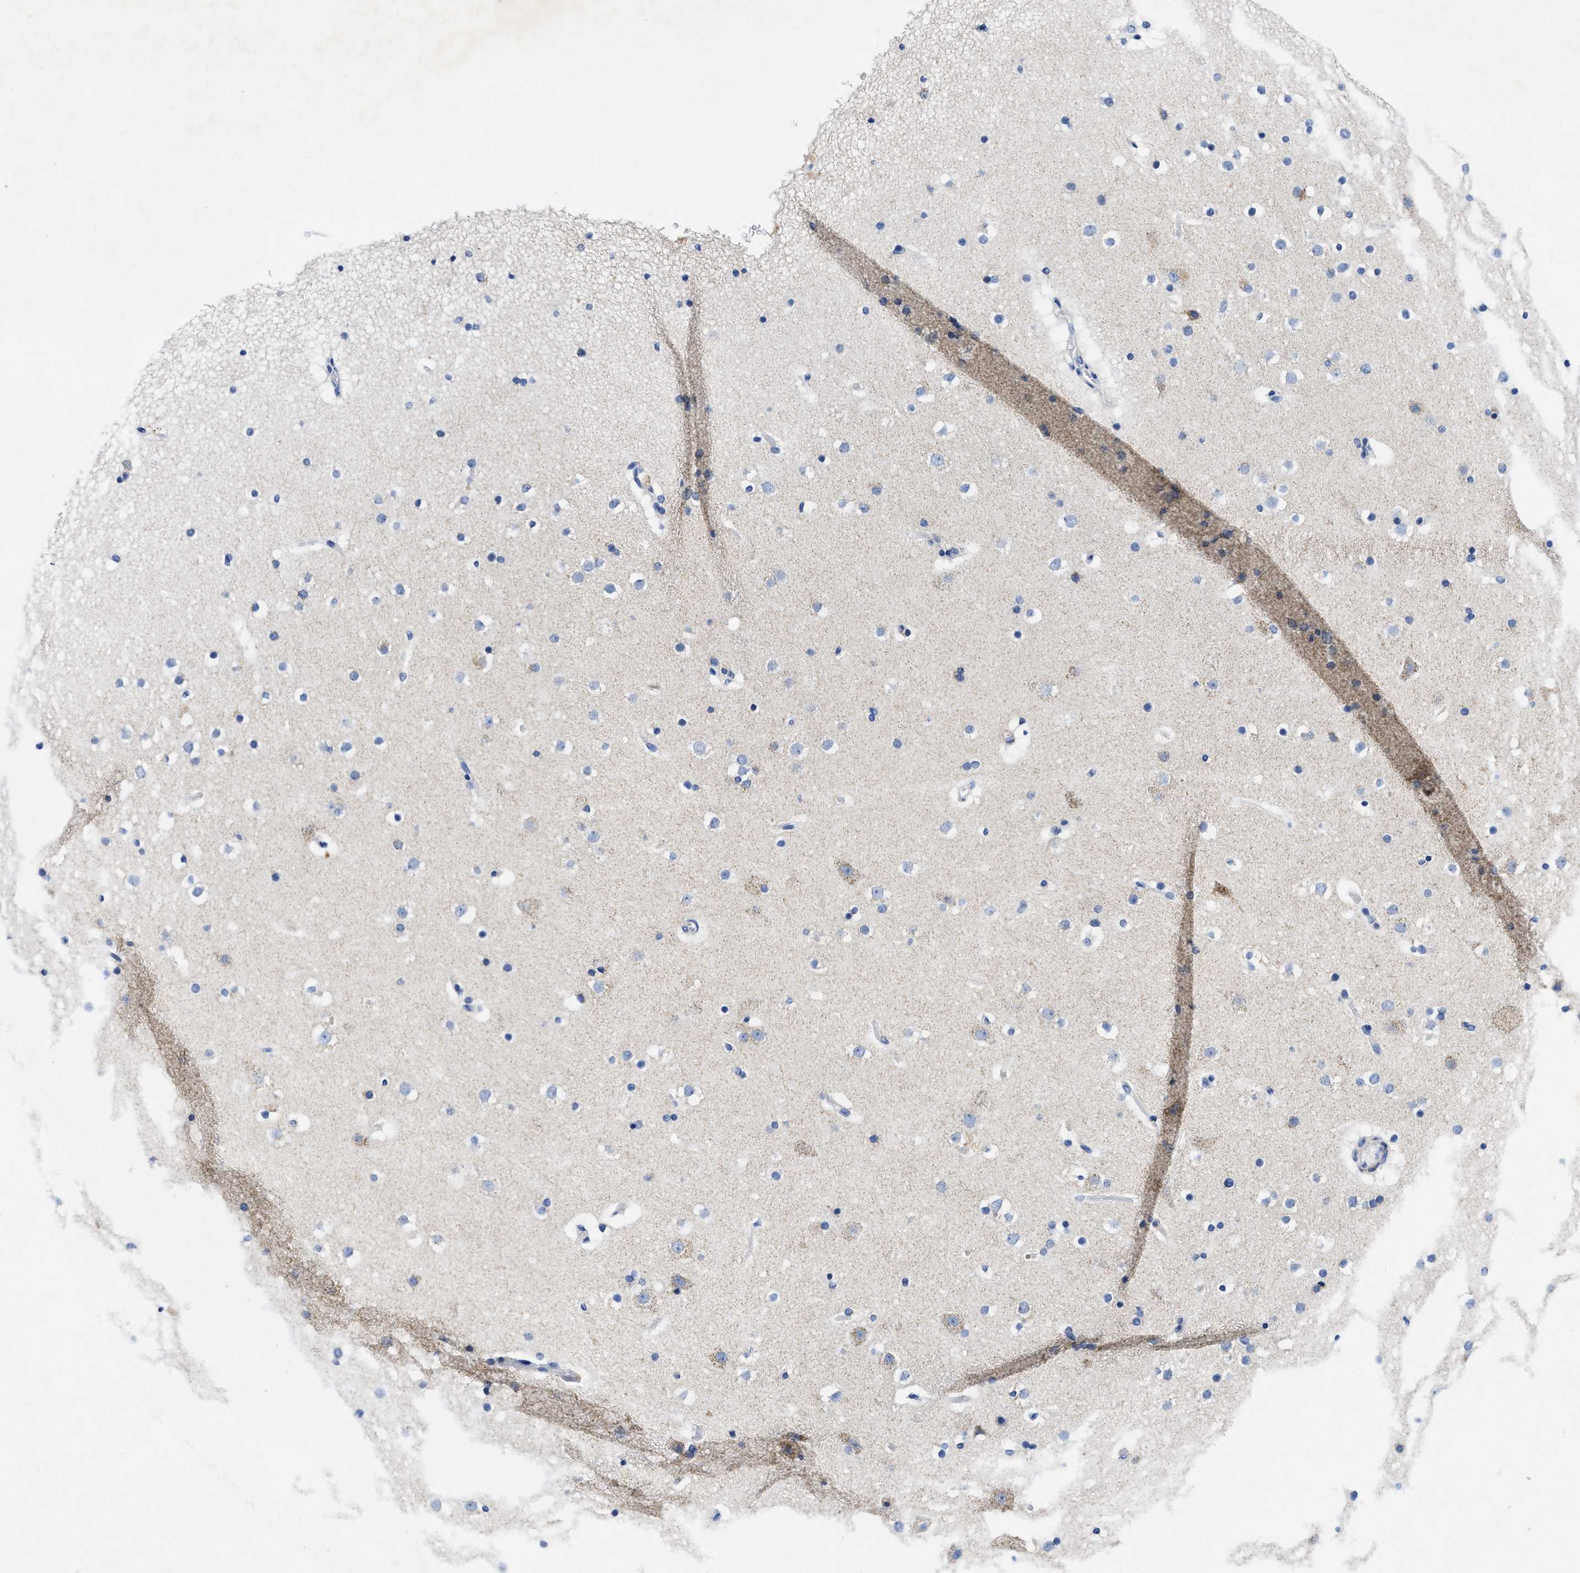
{"staining": {"intensity": "negative", "quantity": "none", "location": "none"}, "tissue": "cerebral cortex", "cell_type": "Endothelial cells", "image_type": "normal", "snomed": [{"axis": "morphology", "description": "Normal tissue, NOS"}, {"axis": "topography", "description": "Cerebral cortex"}], "caption": "Photomicrograph shows no significant protein positivity in endothelial cells of normal cerebral cortex.", "gene": "TBRG4", "patient": {"sex": "male", "age": 57}}